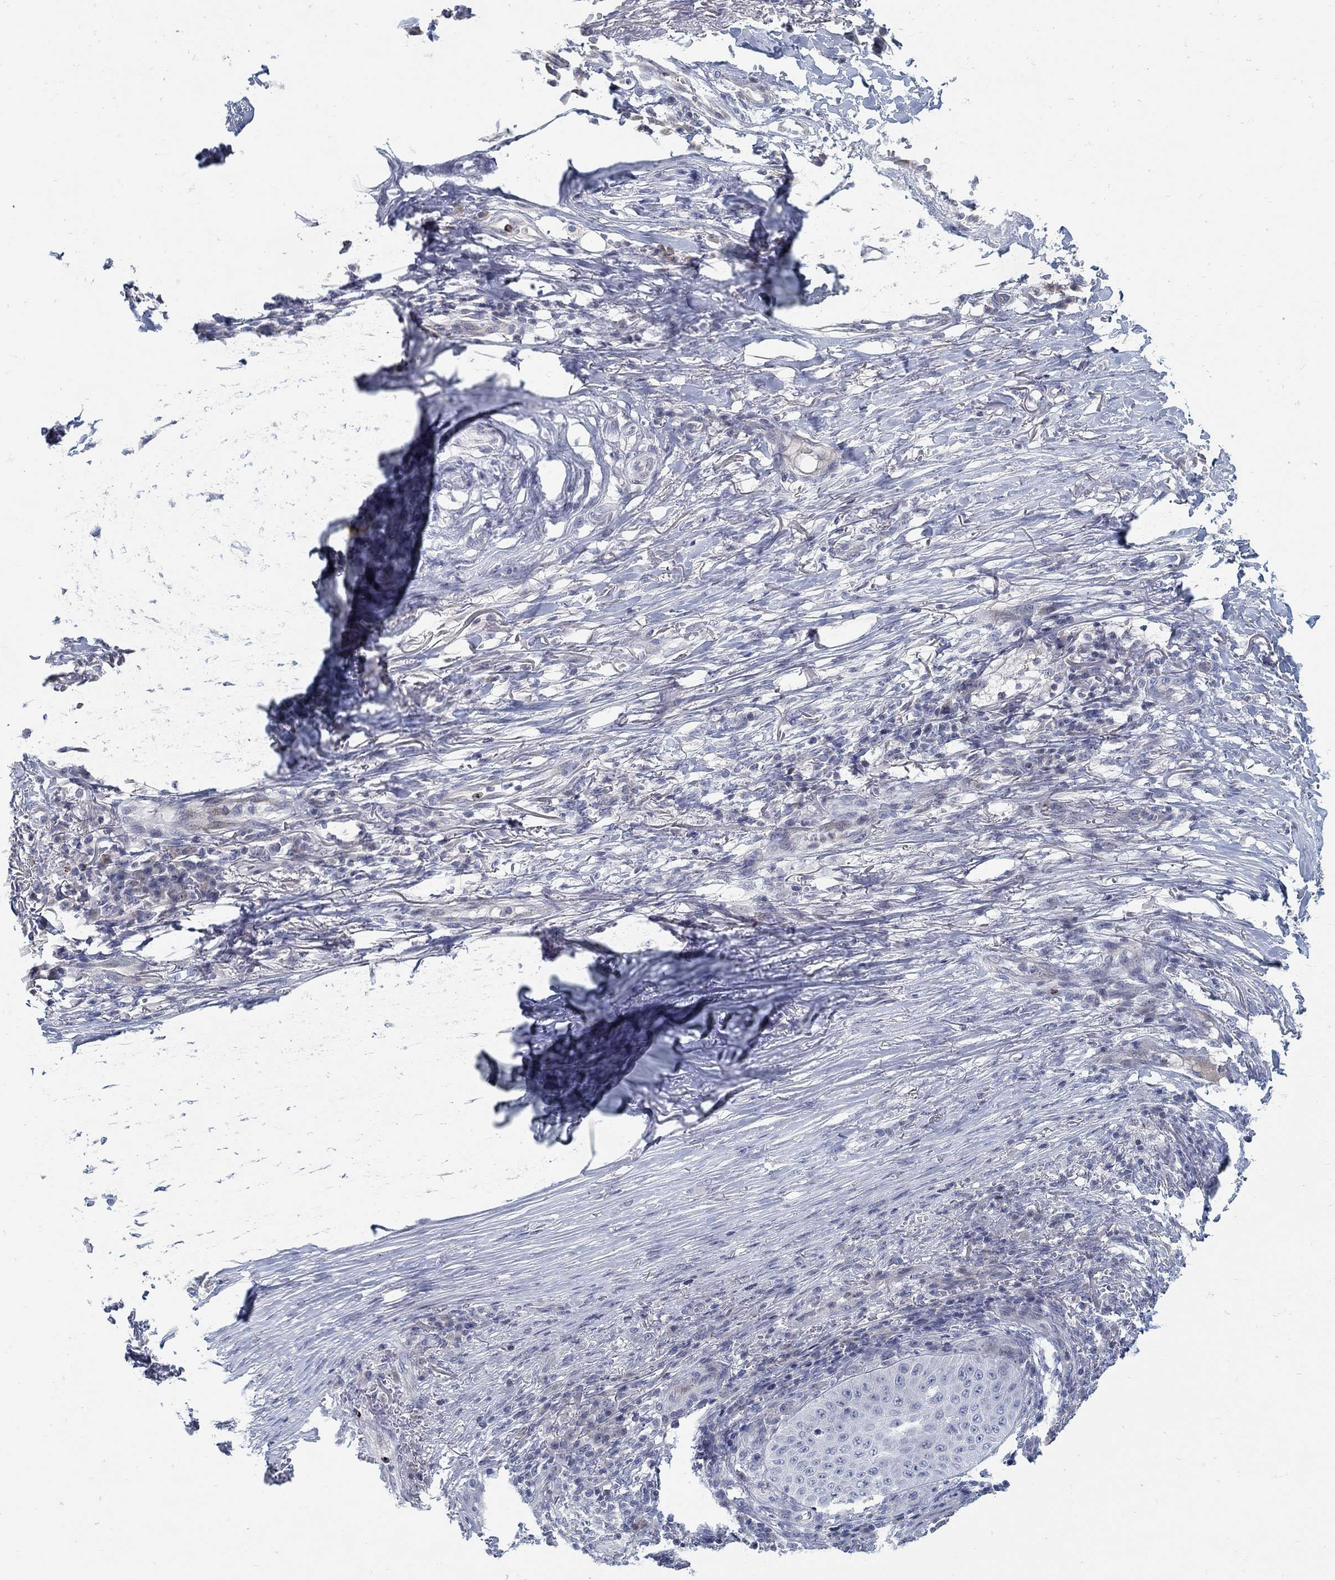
{"staining": {"intensity": "negative", "quantity": "none", "location": "none"}, "tissue": "skin cancer", "cell_type": "Tumor cells", "image_type": "cancer", "snomed": [{"axis": "morphology", "description": "Squamous cell carcinoma, NOS"}, {"axis": "topography", "description": "Skin"}], "caption": "IHC photomicrograph of neoplastic tissue: human squamous cell carcinoma (skin) stained with DAB displays no significant protein staining in tumor cells.", "gene": "ANO7", "patient": {"sex": "male", "age": 70}}